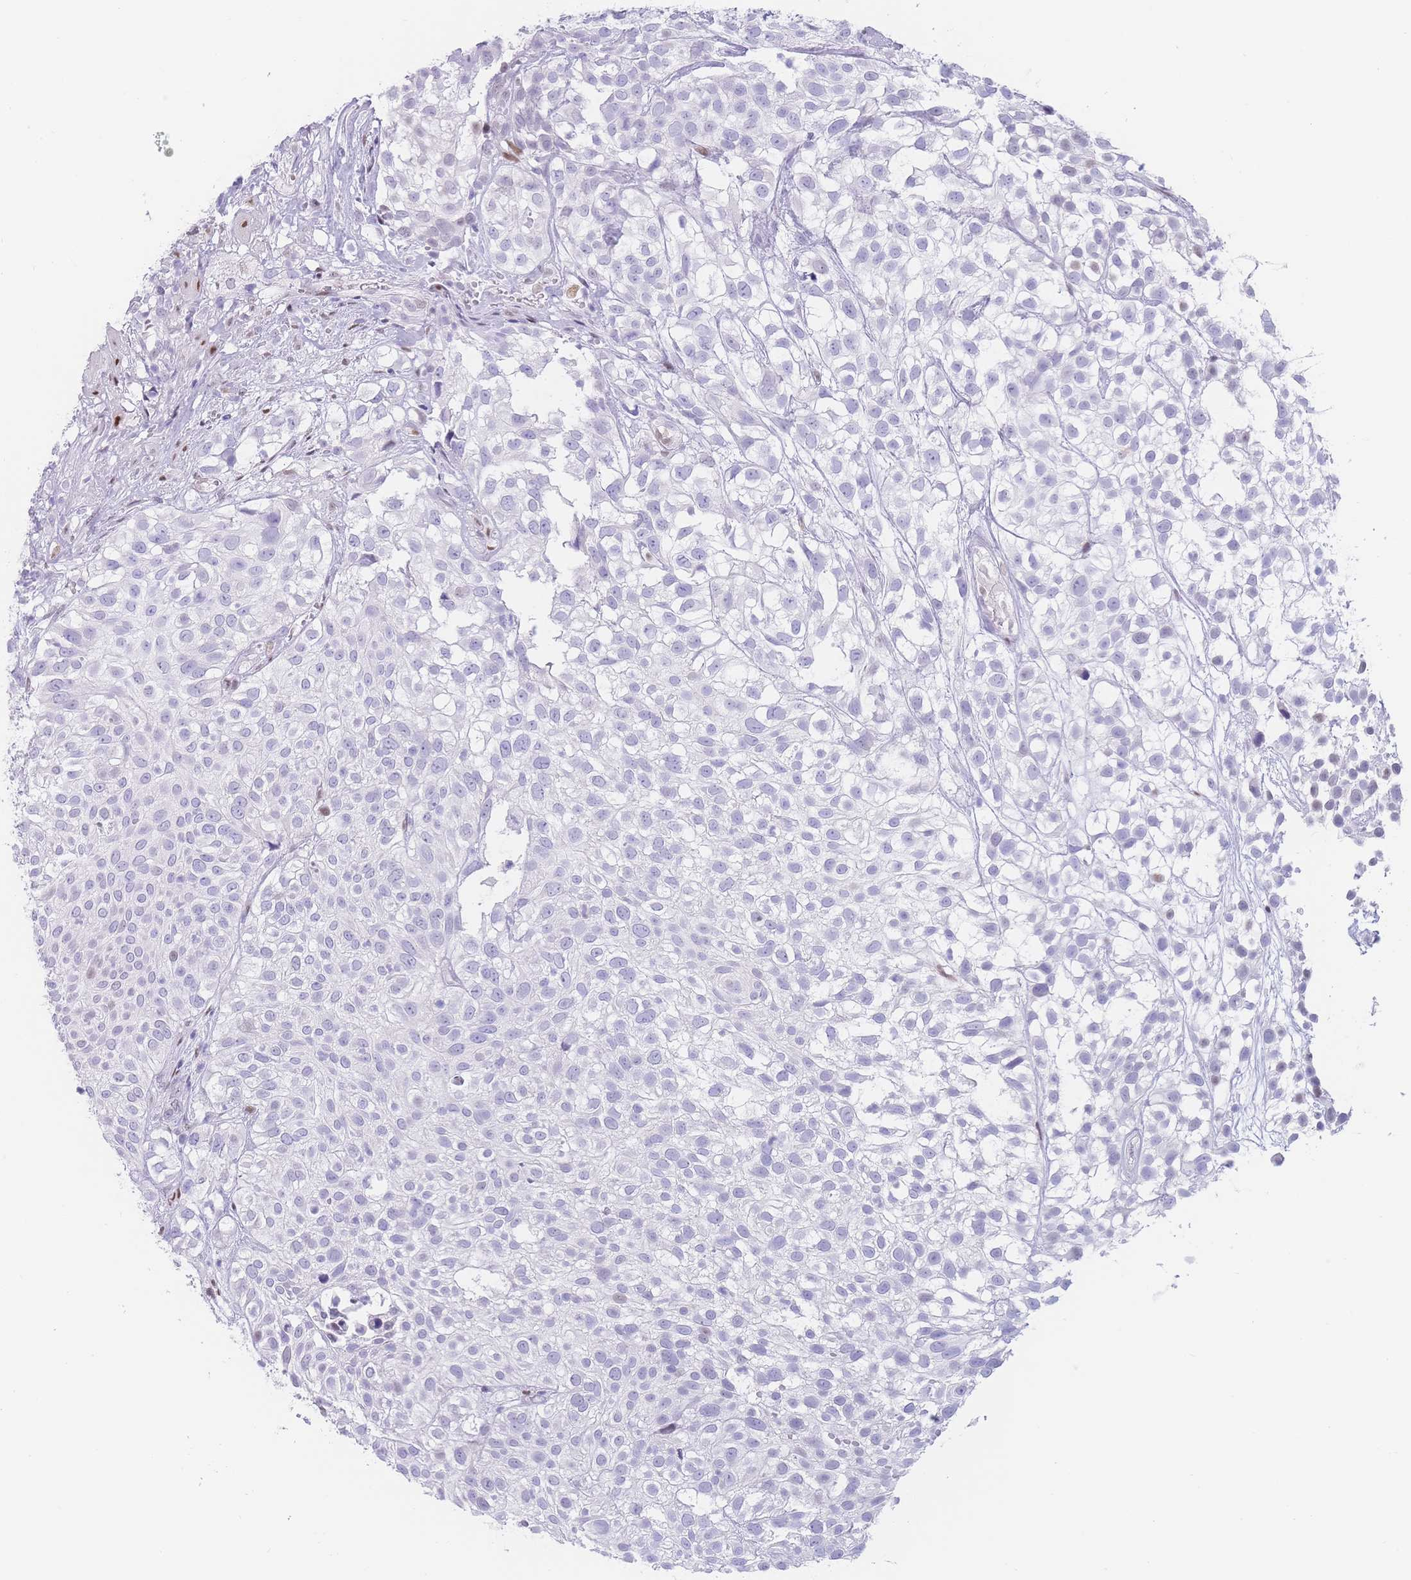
{"staining": {"intensity": "negative", "quantity": "none", "location": "none"}, "tissue": "urothelial cancer", "cell_type": "Tumor cells", "image_type": "cancer", "snomed": [{"axis": "morphology", "description": "Urothelial carcinoma, High grade"}, {"axis": "topography", "description": "Urinary bladder"}], "caption": "Protein analysis of urothelial carcinoma (high-grade) exhibits no significant expression in tumor cells.", "gene": "PSMB5", "patient": {"sex": "male", "age": 56}}